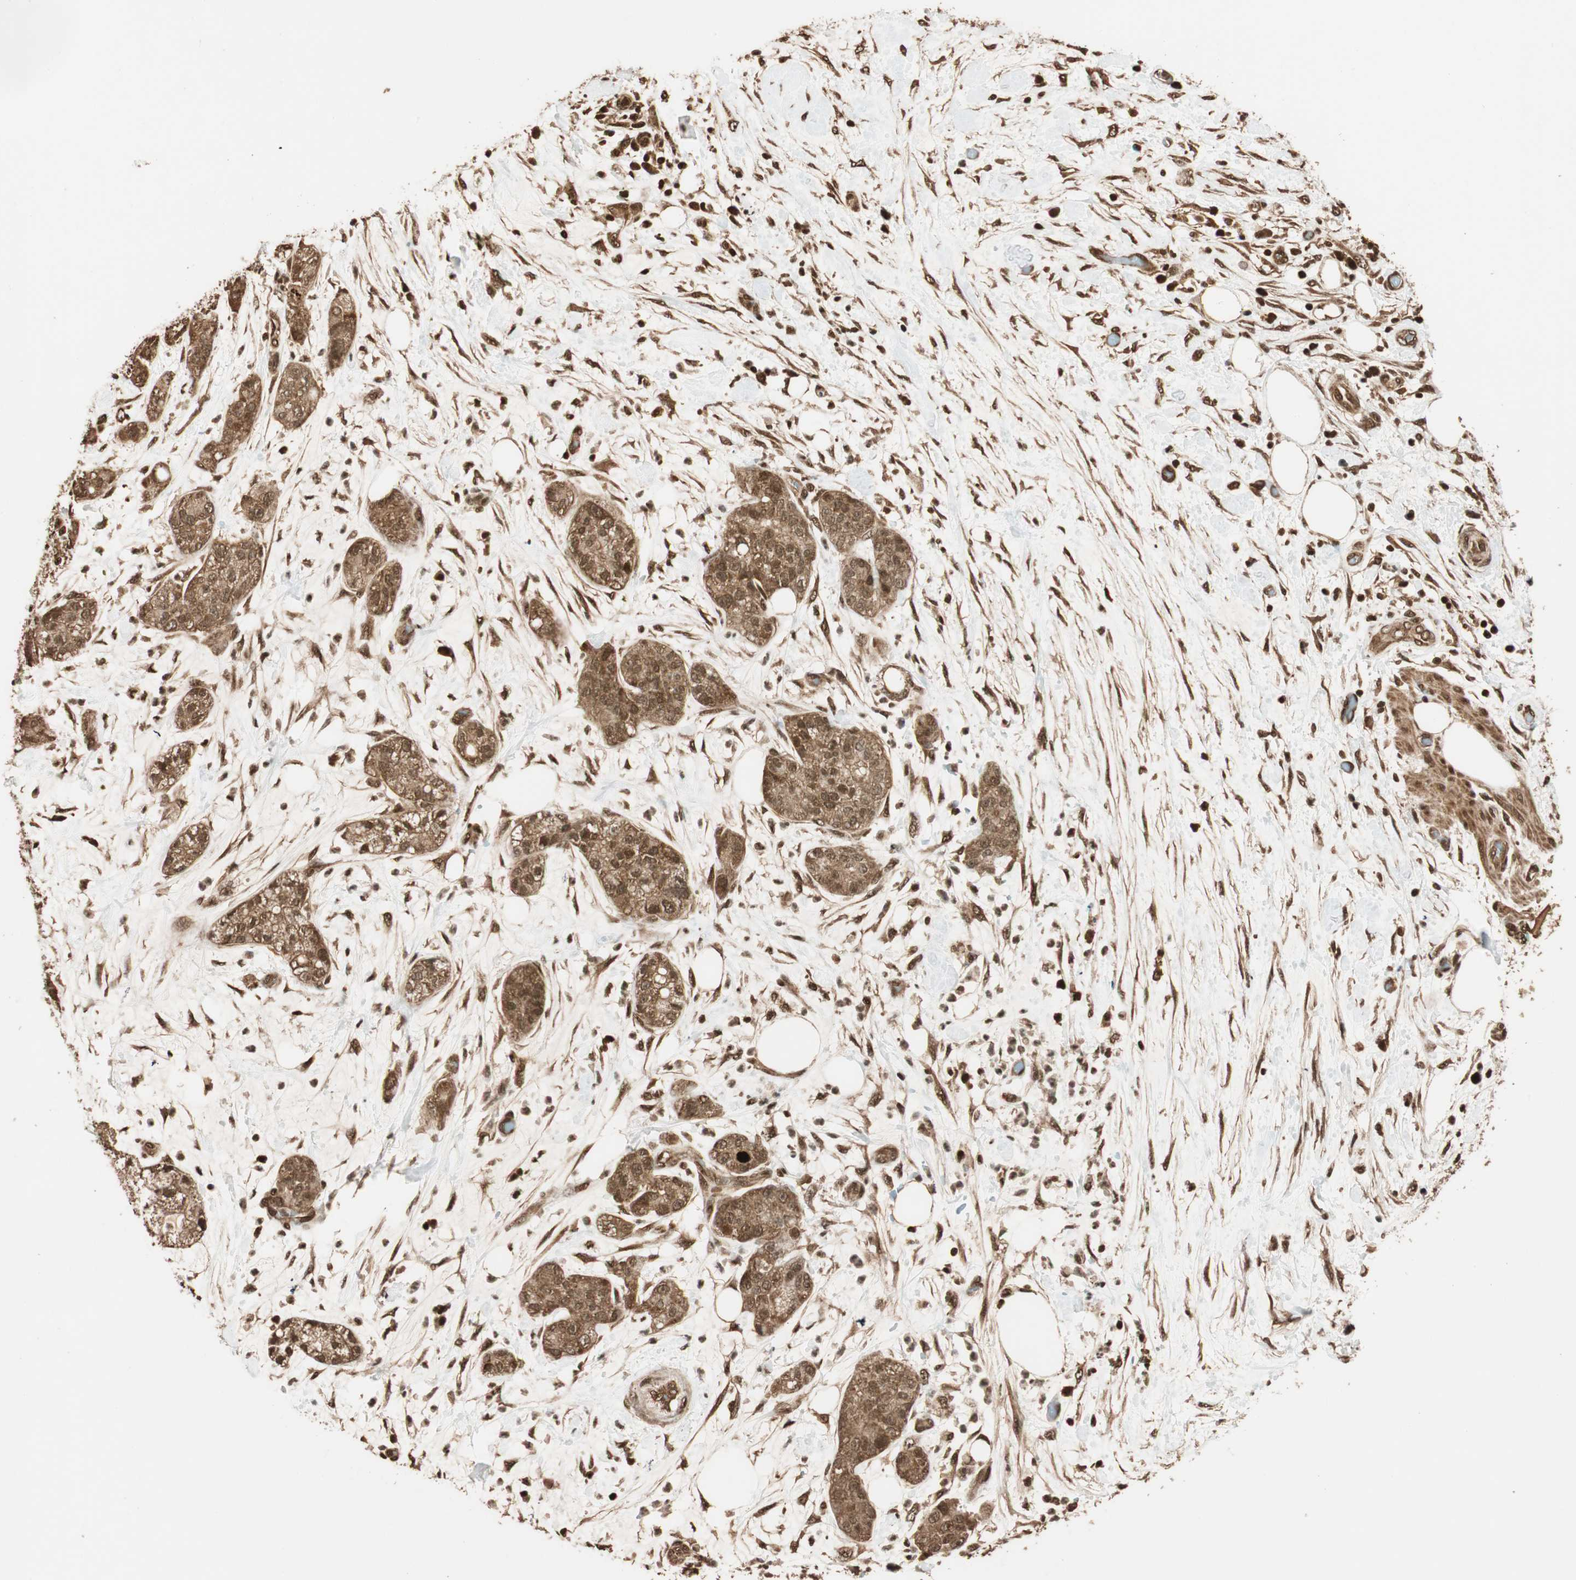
{"staining": {"intensity": "moderate", "quantity": ">75%", "location": "cytoplasmic/membranous,nuclear"}, "tissue": "pancreatic cancer", "cell_type": "Tumor cells", "image_type": "cancer", "snomed": [{"axis": "morphology", "description": "Adenocarcinoma, NOS"}, {"axis": "topography", "description": "Pancreas"}], "caption": "Immunohistochemistry micrograph of neoplastic tissue: human adenocarcinoma (pancreatic) stained using immunohistochemistry demonstrates medium levels of moderate protein expression localized specifically in the cytoplasmic/membranous and nuclear of tumor cells, appearing as a cytoplasmic/membranous and nuclear brown color.", "gene": "ALKBH5", "patient": {"sex": "female", "age": 78}}